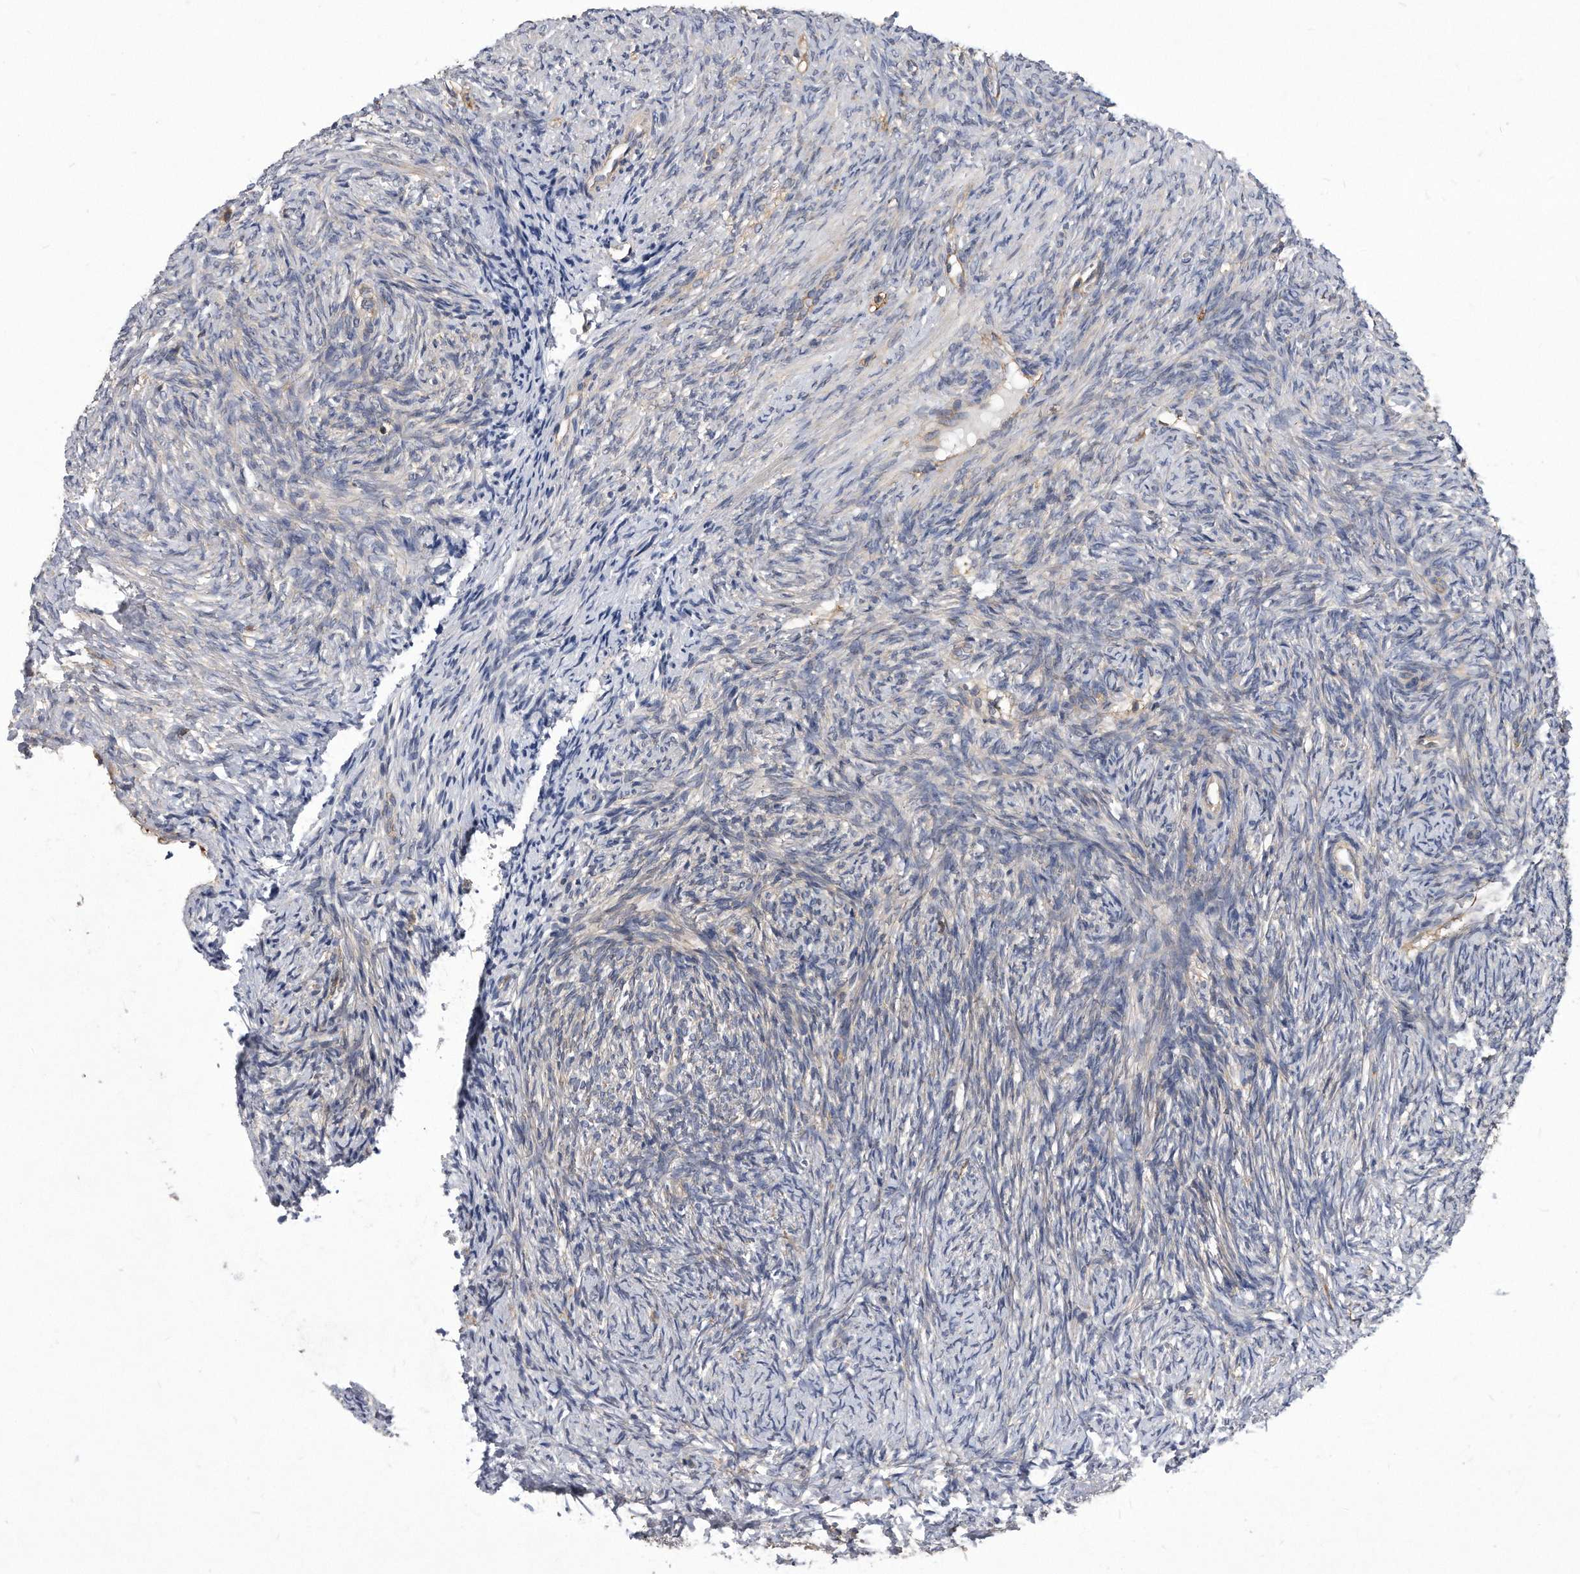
{"staining": {"intensity": "negative", "quantity": "none", "location": "none"}, "tissue": "ovary", "cell_type": "Ovarian stroma cells", "image_type": "normal", "snomed": [{"axis": "morphology", "description": "Normal tissue, NOS"}, {"axis": "topography", "description": "Ovary"}], "caption": "Ovarian stroma cells show no significant protein expression in unremarkable ovary. Brightfield microscopy of IHC stained with DAB (3,3'-diaminobenzidine) (brown) and hematoxylin (blue), captured at high magnification.", "gene": "ATG5", "patient": {"sex": "female", "age": 41}}